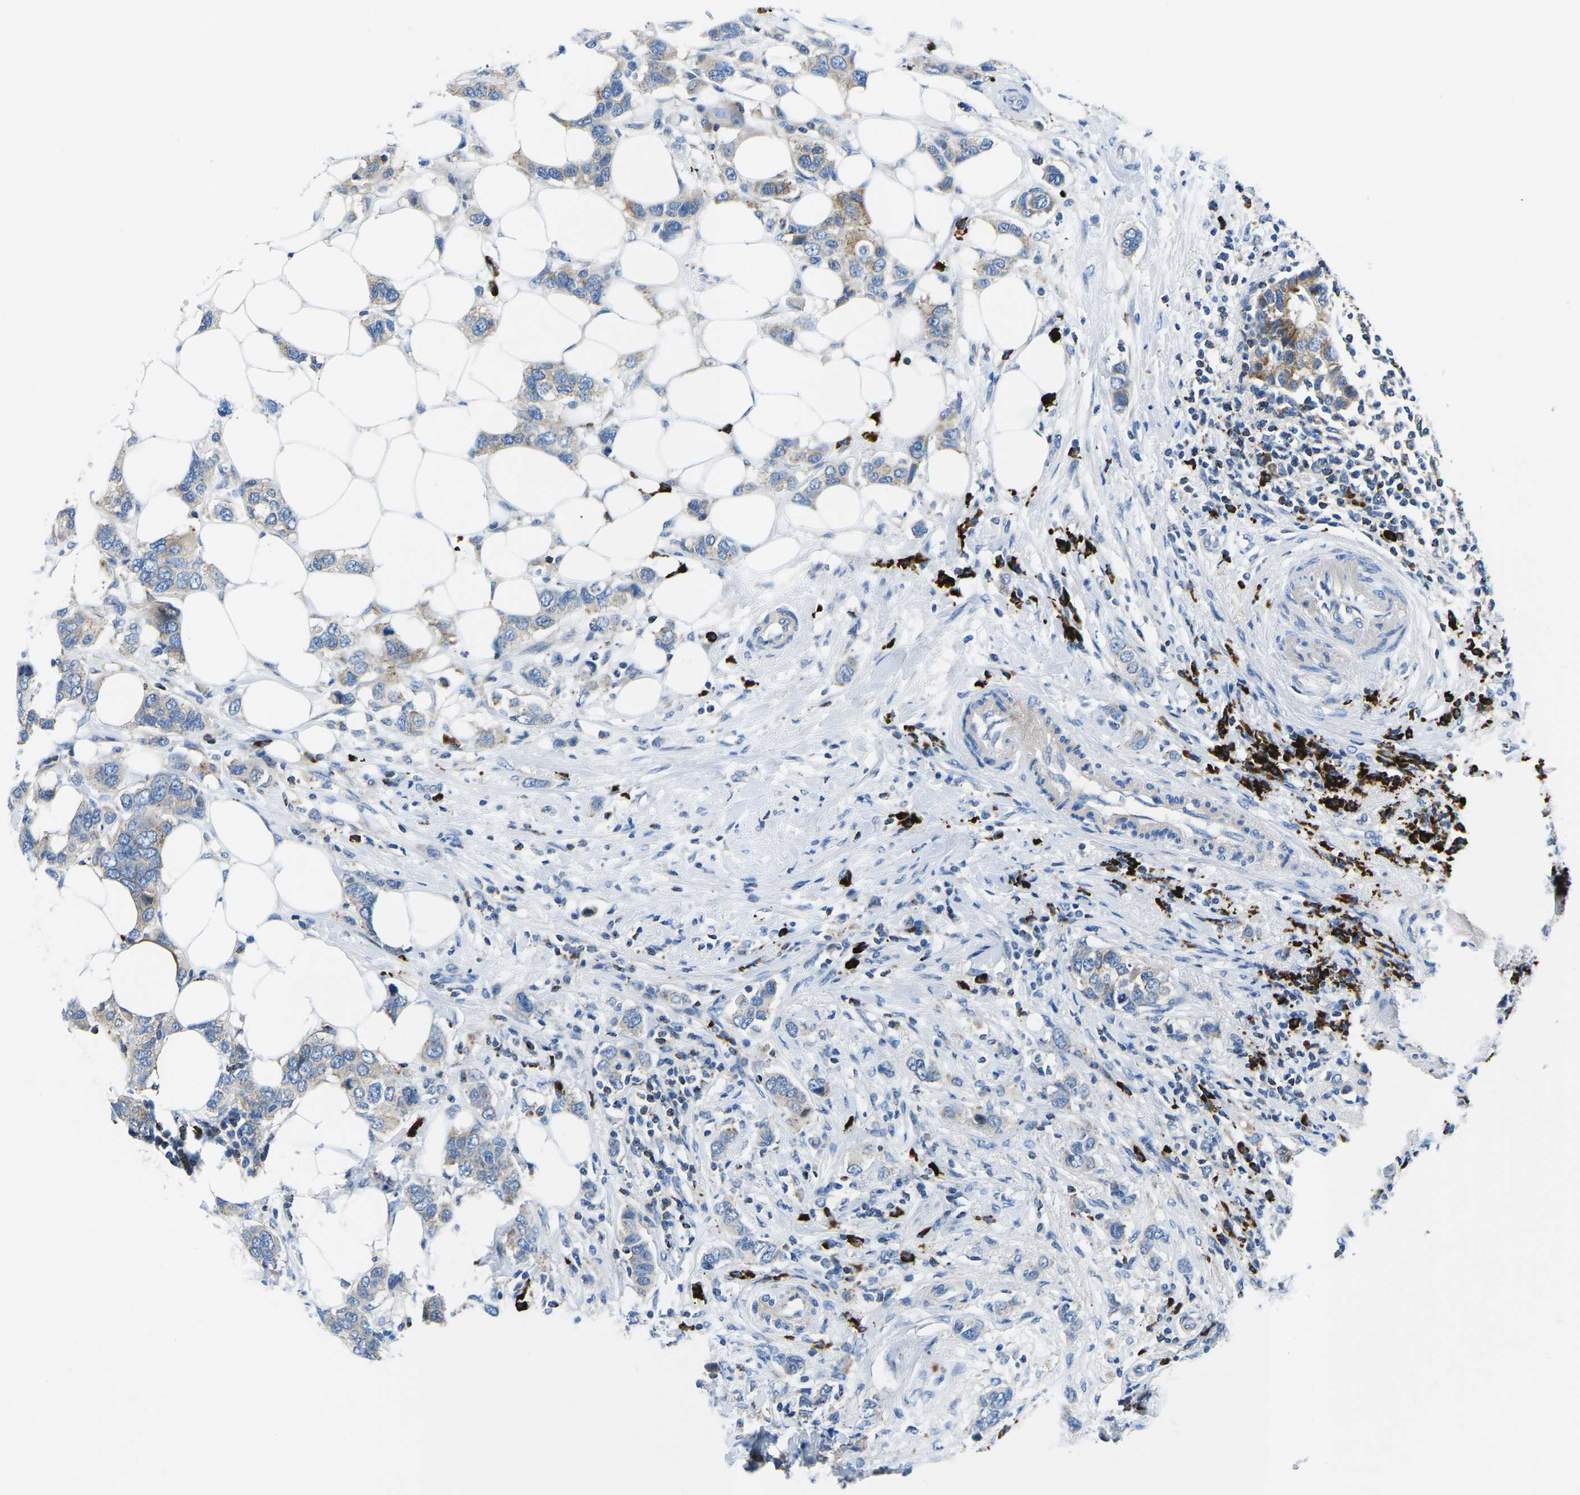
{"staining": {"intensity": "weak", "quantity": "25%-75%", "location": "cytoplasmic/membranous"}, "tissue": "breast cancer", "cell_type": "Tumor cells", "image_type": "cancer", "snomed": [{"axis": "morphology", "description": "Duct carcinoma"}, {"axis": "topography", "description": "Breast"}], "caption": "Breast infiltrating ductal carcinoma stained for a protein (brown) shows weak cytoplasmic/membranous positive positivity in approximately 25%-75% of tumor cells.", "gene": "MC4R", "patient": {"sex": "female", "age": 50}}